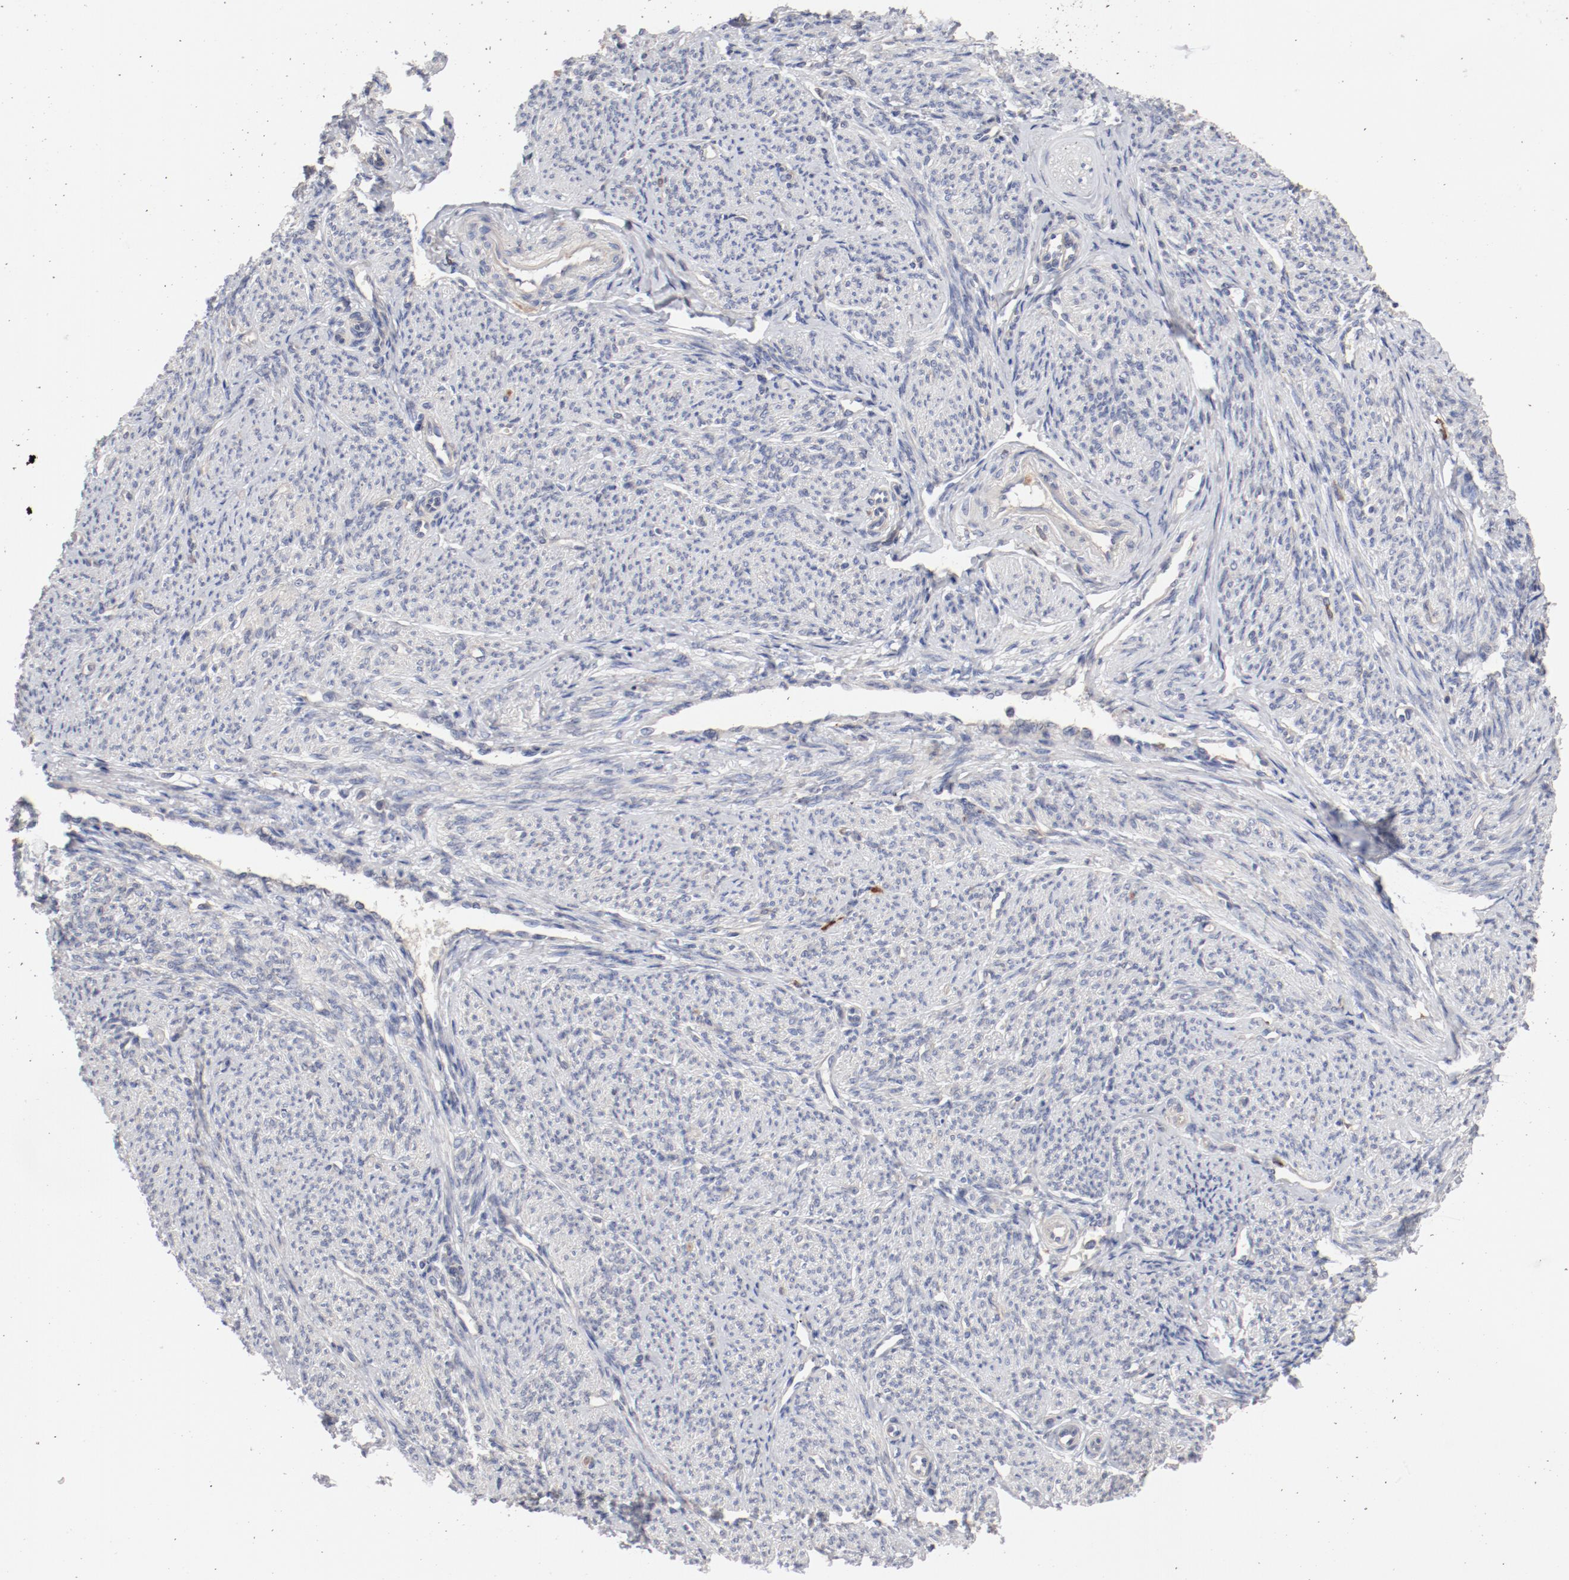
{"staining": {"intensity": "negative", "quantity": "none", "location": "none"}, "tissue": "smooth muscle", "cell_type": "Smooth muscle cells", "image_type": "normal", "snomed": [{"axis": "morphology", "description": "Normal tissue, NOS"}, {"axis": "topography", "description": "Smooth muscle"}], "caption": "An immunohistochemistry image of benign smooth muscle is shown. There is no staining in smooth muscle cells of smooth muscle. (DAB (3,3'-diaminobenzidine) immunohistochemistry visualized using brightfield microscopy, high magnification).", "gene": "CBL", "patient": {"sex": "female", "age": 65}}